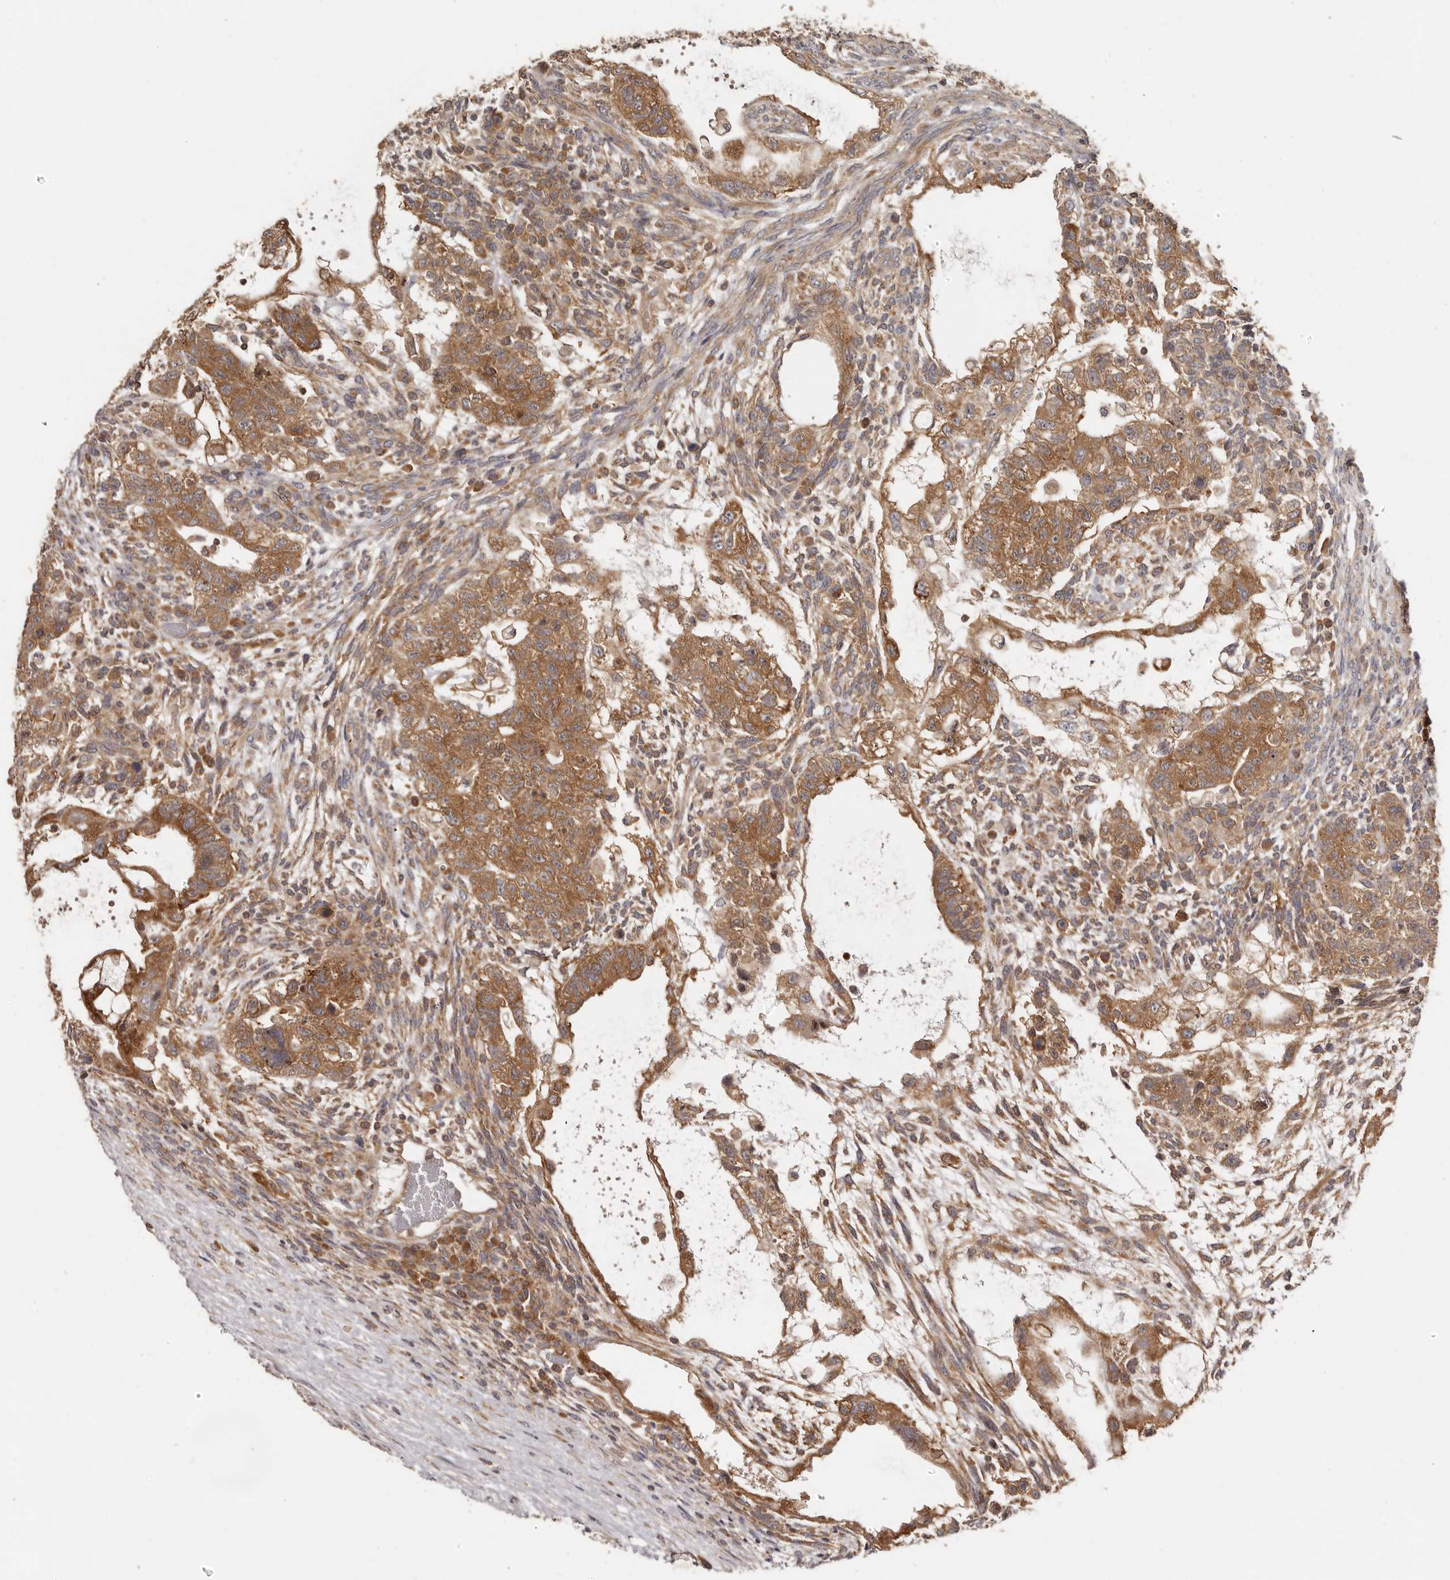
{"staining": {"intensity": "moderate", "quantity": ">75%", "location": "cytoplasmic/membranous"}, "tissue": "testis cancer", "cell_type": "Tumor cells", "image_type": "cancer", "snomed": [{"axis": "morphology", "description": "Normal tissue, NOS"}, {"axis": "morphology", "description": "Carcinoma, Embryonal, NOS"}, {"axis": "topography", "description": "Testis"}], "caption": "Protein staining exhibits moderate cytoplasmic/membranous staining in about >75% of tumor cells in testis embryonal carcinoma. (DAB IHC, brown staining for protein, blue staining for nuclei).", "gene": "EEF1E1", "patient": {"sex": "male", "age": 36}}